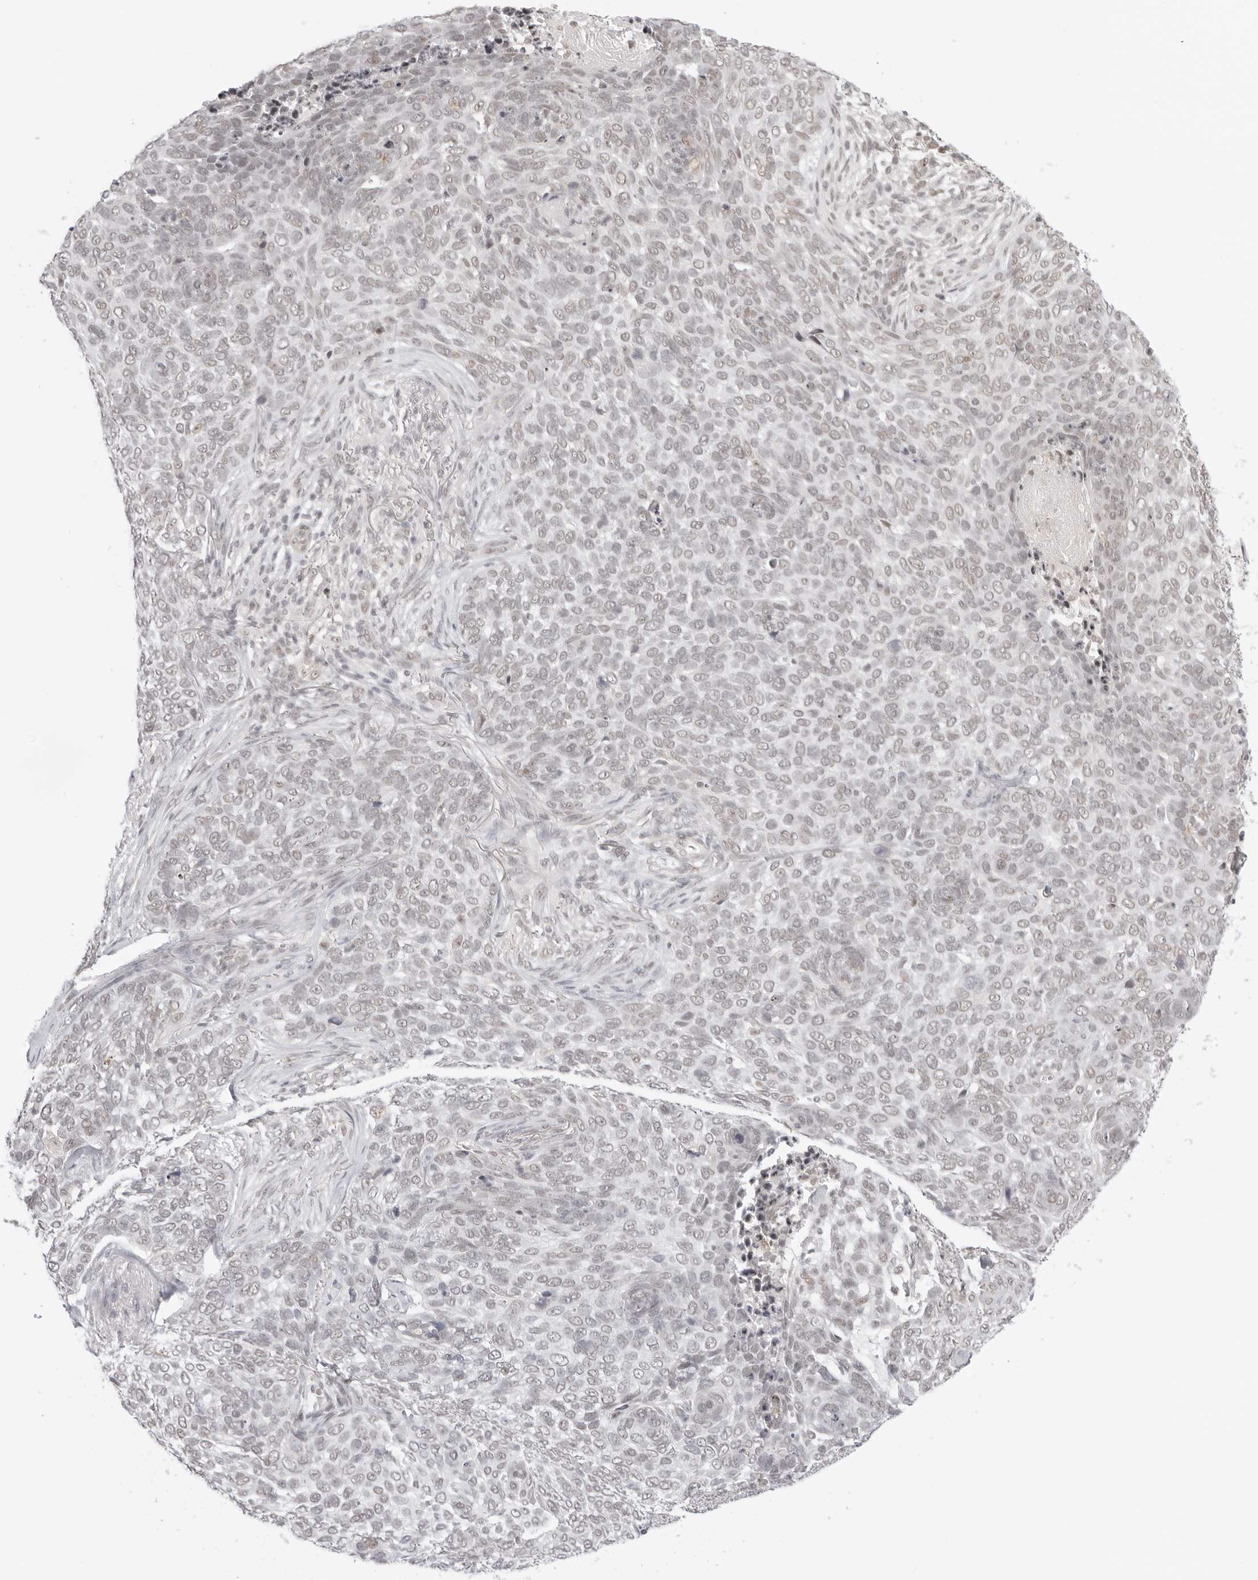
{"staining": {"intensity": "weak", "quantity": "25%-75%", "location": "nuclear"}, "tissue": "skin cancer", "cell_type": "Tumor cells", "image_type": "cancer", "snomed": [{"axis": "morphology", "description": "Basal cell carcinoma"}, {"axis": "topography", "description": "Skin"}], "caption": "This photomicrograph displays IHC staining of human basal cell carcinoma (skin), with low weak nuclear positivity in approximately 25%-75% of tumor cells.", "gene": "TCIM", "patient": {"sex": "female", "age": 64}}